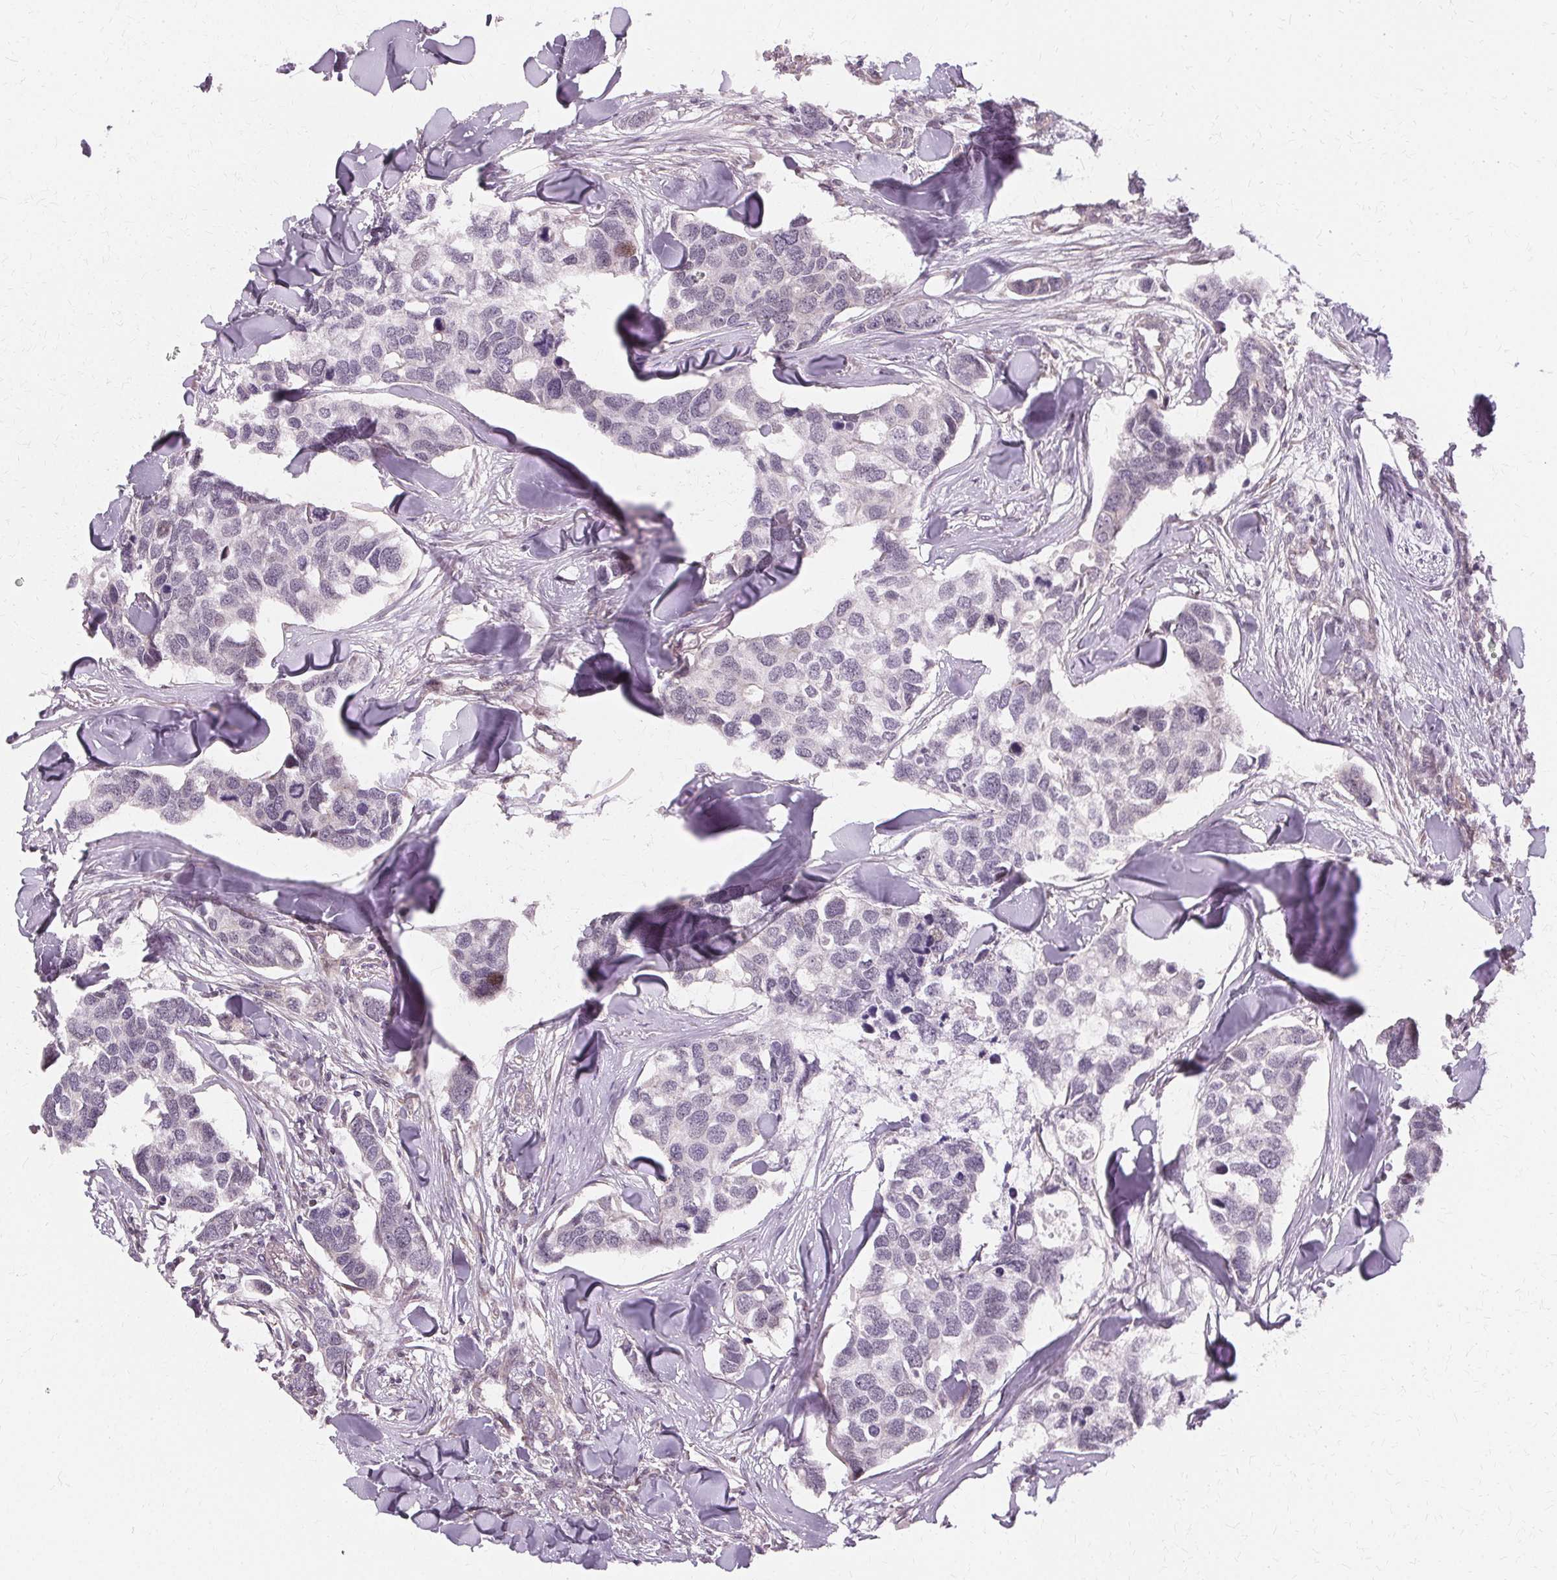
{"staining": {"intensity": "negative", "quantity": "none", "location": "none"}, "tissue": "breast cancer", "cell_type": "Tumor cells", "image_type": "cancer", "snomed": [{"axis": "morphology", "description": "Duct carcinoma"}, {"axis": "topography", "description": "Breast"}], "caption": "Human breast cancer (invasive ductal carcinoma) stained for a protein using IHC exhibits no positivity in tumor cells.", "gene": "USP8", "patient": {"sex": "female", "age": 83}}